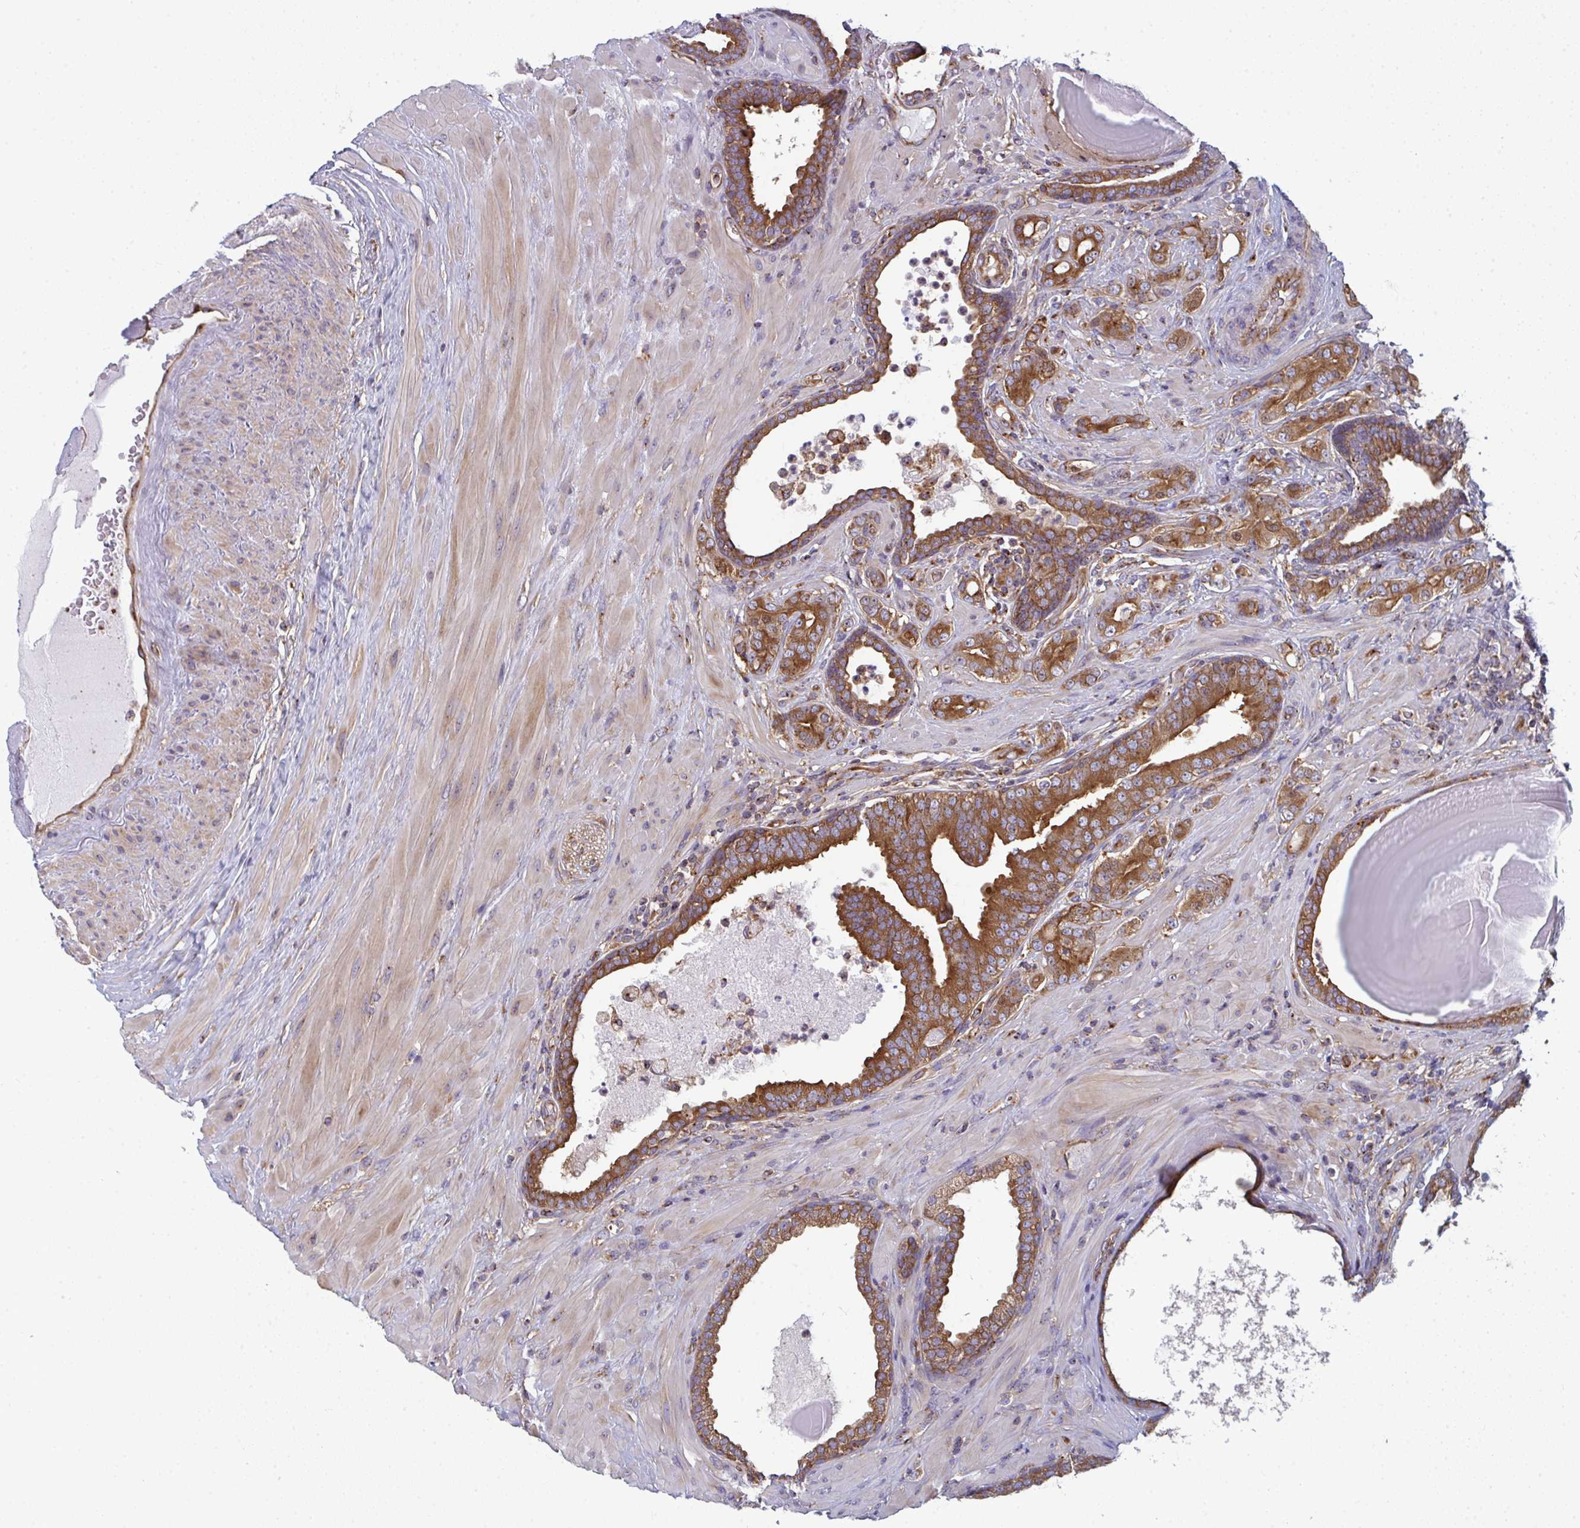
{"staining": {"intensity": "strong", "quantity": ">75%", "location": "cytoplasmic/membranous"}, "tissue": "prostate cancer", "cell_type": "Tumor cells", "image_type": "cancer", "snomed": [{"axis": "morphology", "description": "Adenocarcinoma, High grade"}, {"axis": "topography", "description": "Prostate"}], "caption": "DAB (3,3'-diaminobenzidine) immunohistochemical staining of prostate adenocarcinoma (high-grade) exhibits strong cytoplasmic/membranous protein staining in about >75% of tumor cells. (brown staining indicates protein expression, while blue staining denotes nuclei).", "gene": "DYNC1I2", "patient": {"sex": "male", "age": 62}}